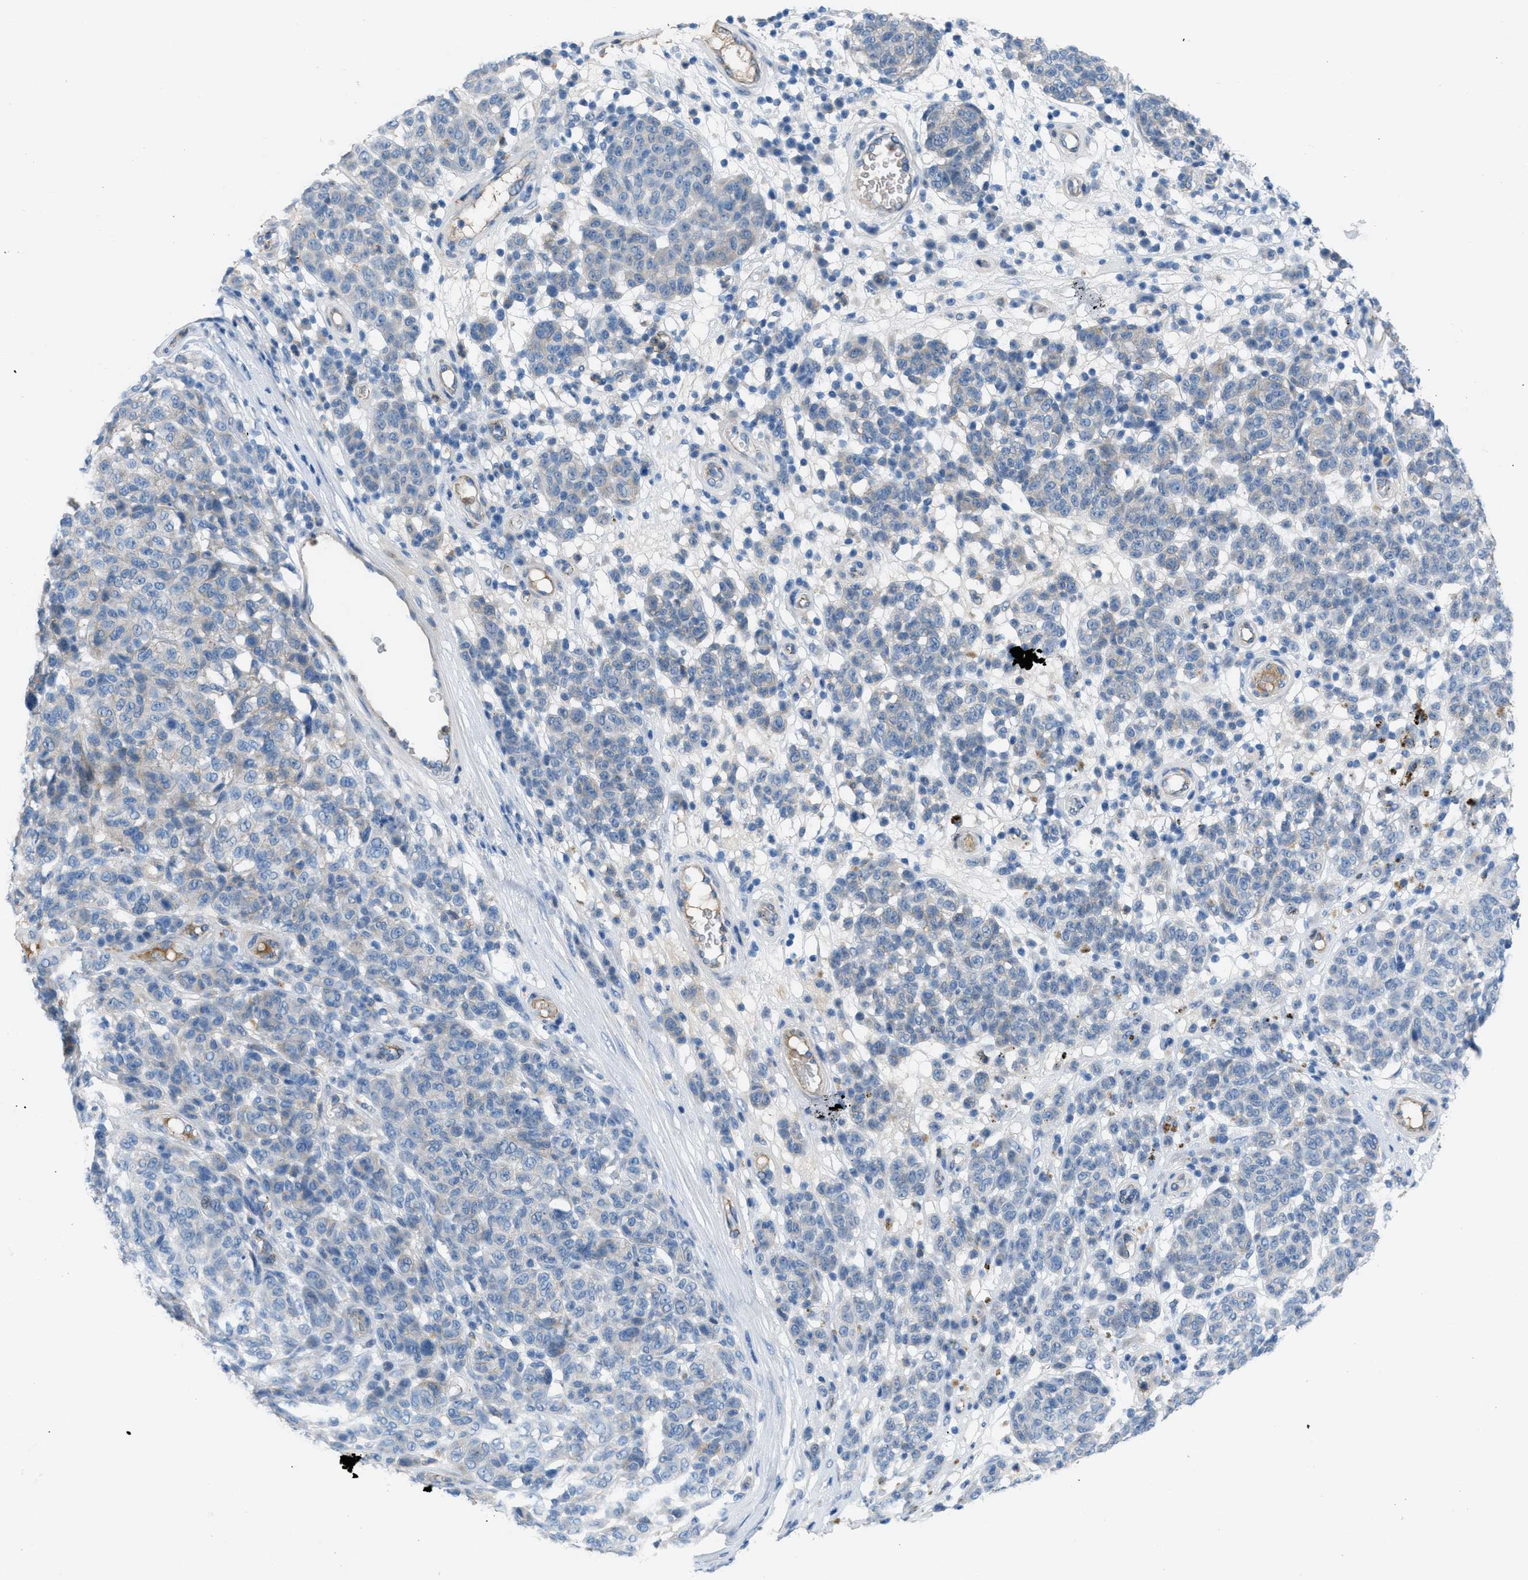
{"staining": {"intensity": "negative", "quantity": "none", "location": "none"}, "tissue": "melanoma", "cell_type": "Tumor cells", "image_type": "cancer", "snomed": [{"axis": "morphology", "description": "Malignant melanoma, NOS"}, {"axis": "topography", "description": "Skin"}], "caption": "The image reveals no staining of tumor cells in melanoma. The staining is performed using DAB brown chromogen with nuclei counter-stained in using hematoxylin.", "gene": "CRB3", "patient": {"sex": "male", "age": 59}}